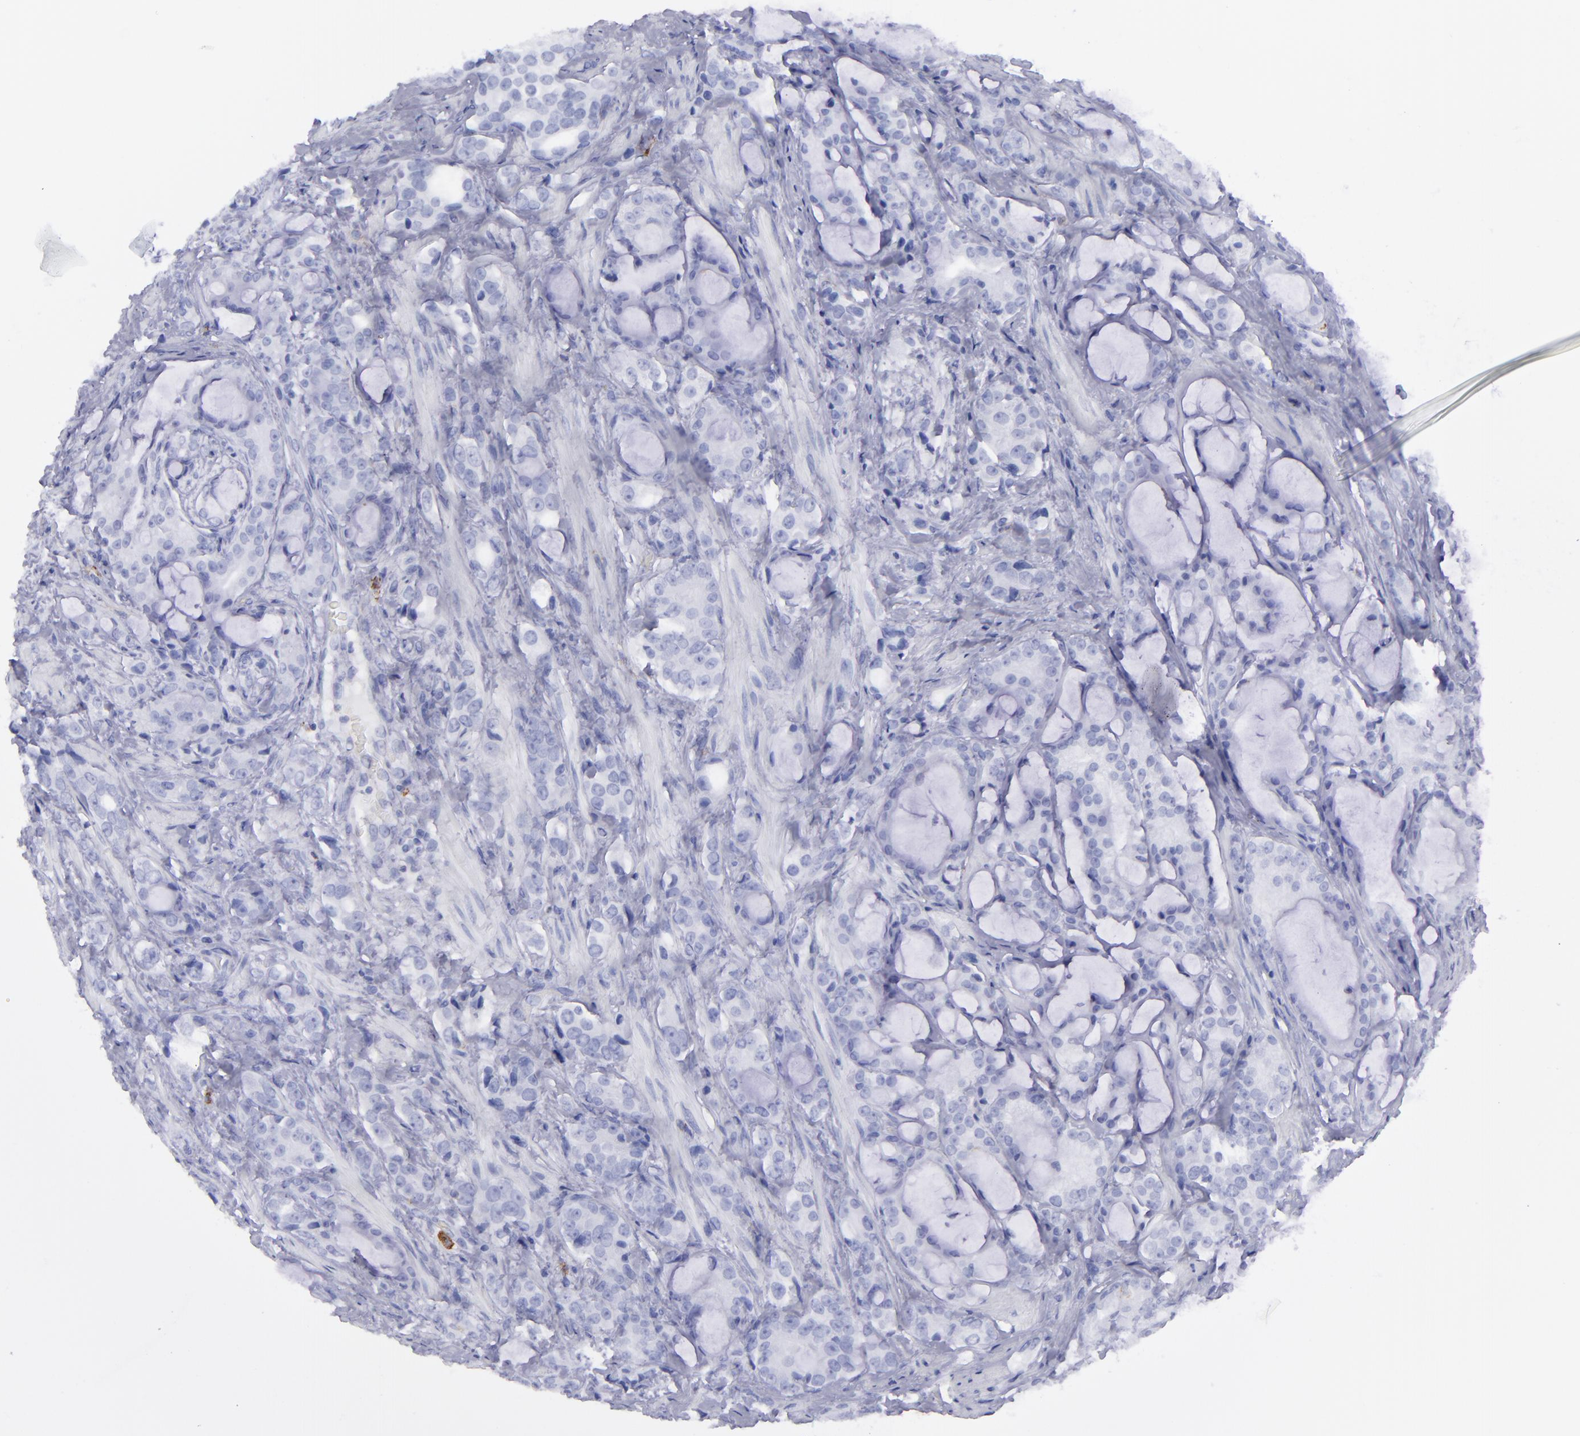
{"staining": {"intensity": "negative", "quantity": "none", "location": "none"}, "tissue": "prostate cancer", "cell_type": "Tumor cells", "image_type": "cancer", "snomed": [{"axis": "morphology", "description": "Adenocarcinoma, Medium grade"}, {"axis": "topography", "description": "Prostate"}], "caption": "The photomicrograph shows no staining of tumor cells in adenocarcinoma (medium-grade) (prostate). The staining was performed using DAB to visualize the protein expression in brown, while the nuclei were stained in blue with hematoxylin (Magnification: 20x).", "gene": "SELPLG", "patient": {"sex": "male", "age": 70}}